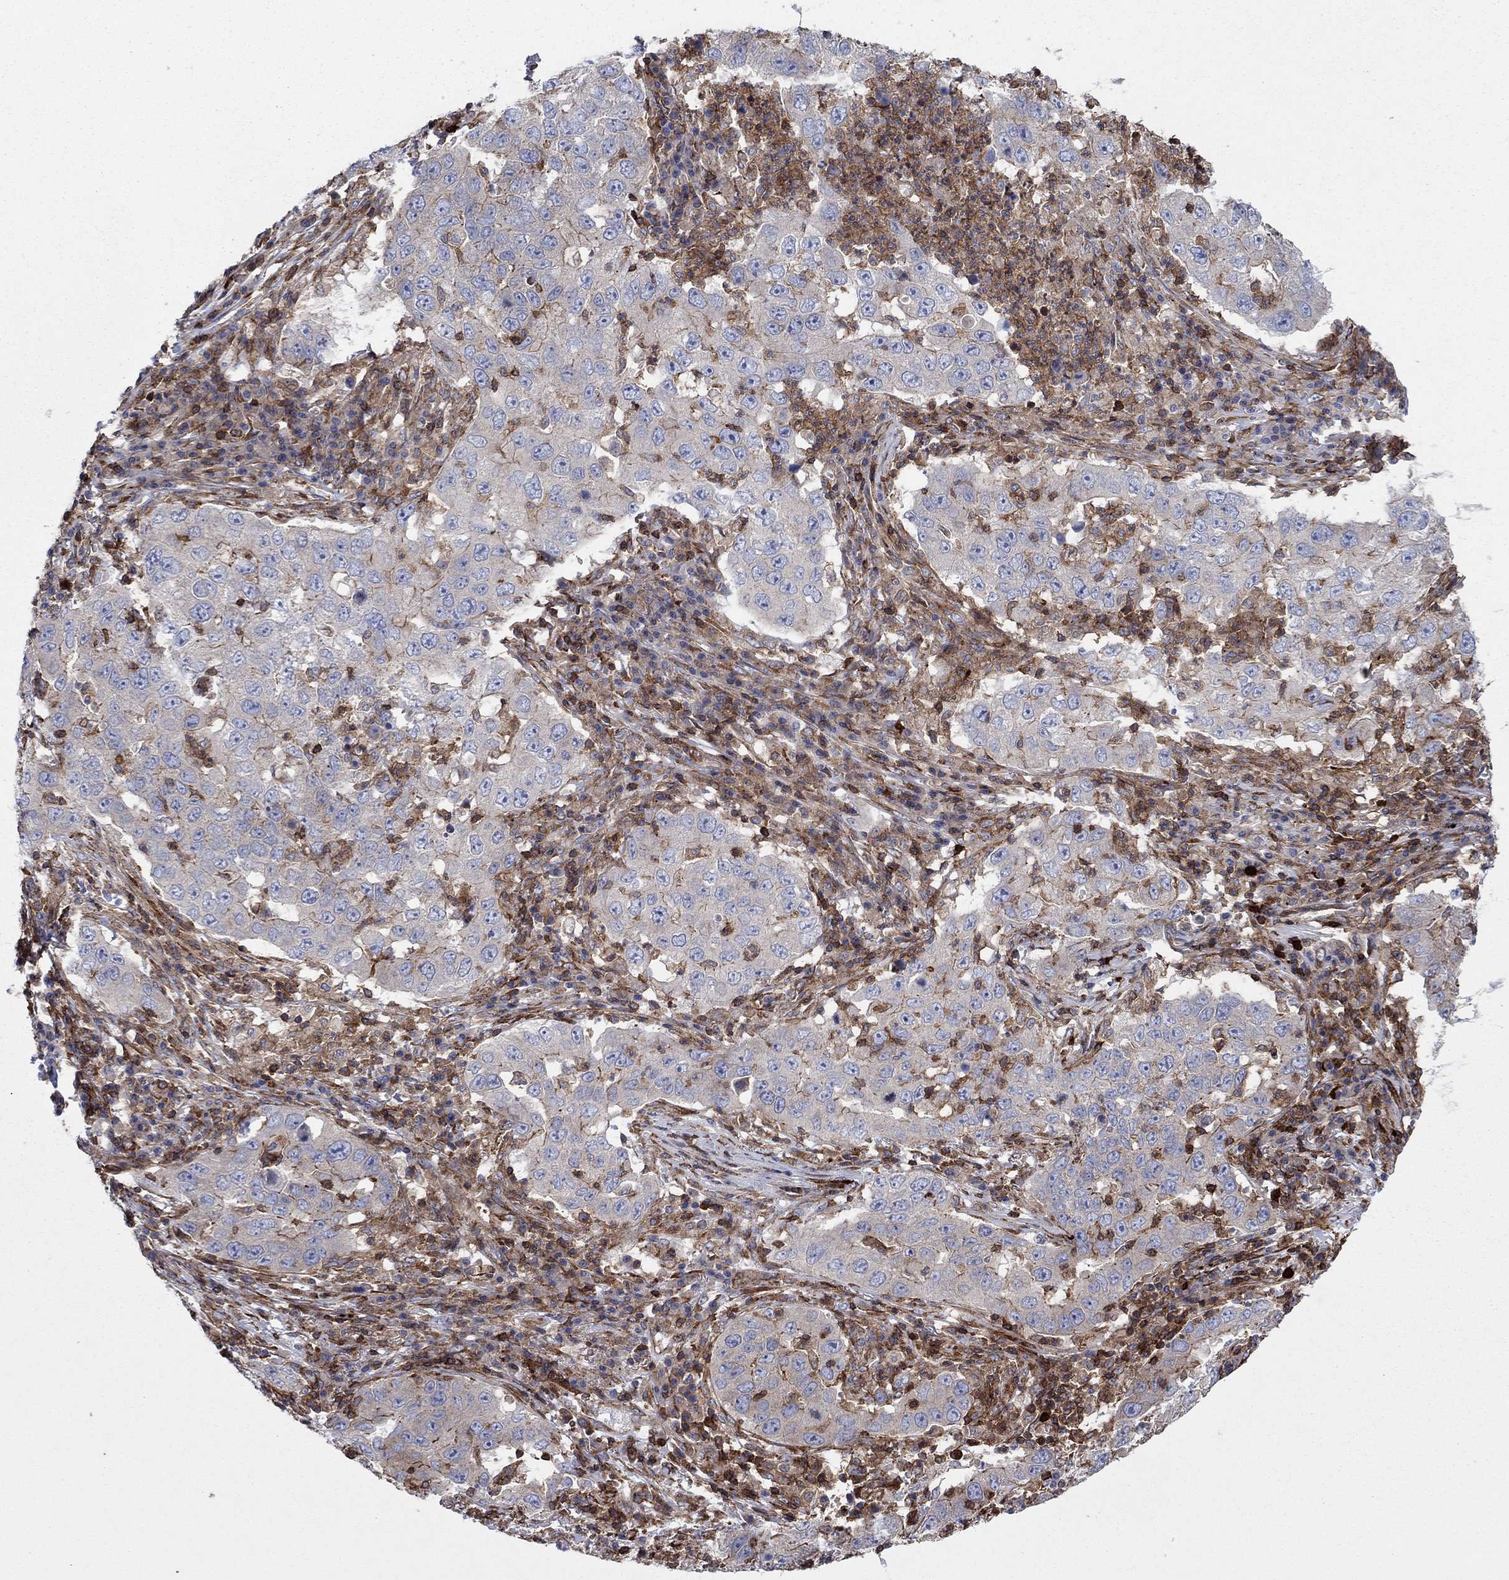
{"staining": {"intensity": "moderate", "quantity": "<25%", "location": "cytoplasmic/membranous"}, "tissue": "lung cancer", "cell_type": "Tumor cells", "image_type": "cancer", "snomed": [{"axis": "morphology", "description": "Adenocarcinoma, NOS"}, {"axis": "topography", "description": "Lung"}], "caption": "IHC photomicrograph of human lung cancer stained for a protein (brown), which displays low levels of moderate cytoplasmic/membranous expression in about <25% of tumor cells.", "gene": "PAG1", "patient": {"sex": "male", "age": 73}}